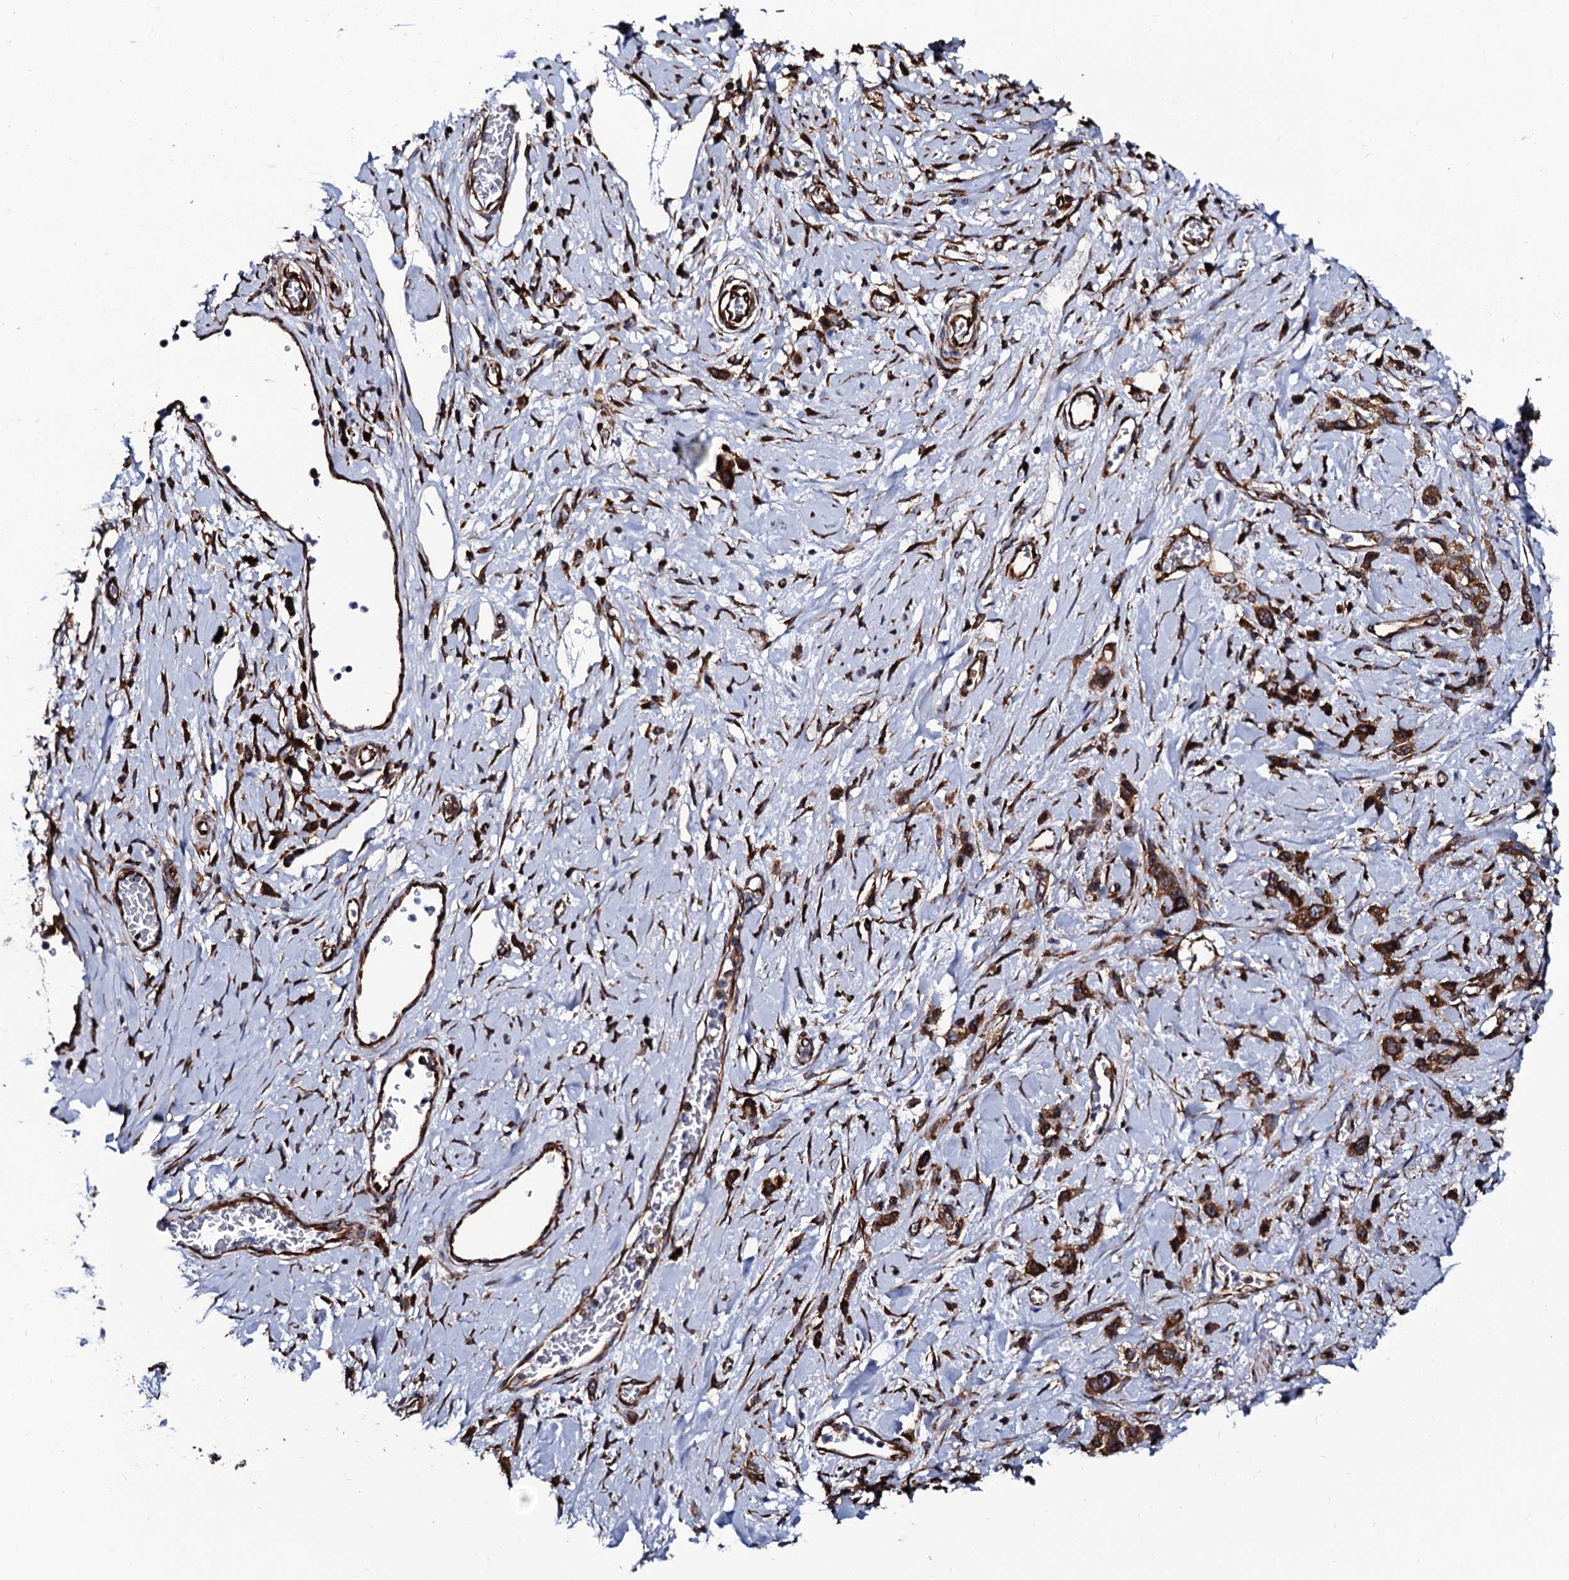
{"staining": {"intensity": "strong", "quantity": ">75%", "location": "cytoplasmic/membranous"}, "tissue": "stomach cancer", "cell_type": "Tumor cells", "image_type": "cancer", "snomed": [{"axis": "morphology", "description": "Adenocarcinoma, NOS"}, {"axis": "morphology", "description": "Adenocarcinoma, High grade"}, {"axis": "topography", "description": "Stomach, upper"}, {"axis": "topography", "description": "Stomach, lower"}], "caption": "Tumor cells exhibit high levels of strong cytoplasmic/membranous staining in approximately >75% of cells in stomach cancer. Immunohistochemistry stains the protein in brown and the nuclei are stained blue.", "gene": "SPTY2D1", "patient": {"sex": "female", "age": 65}}